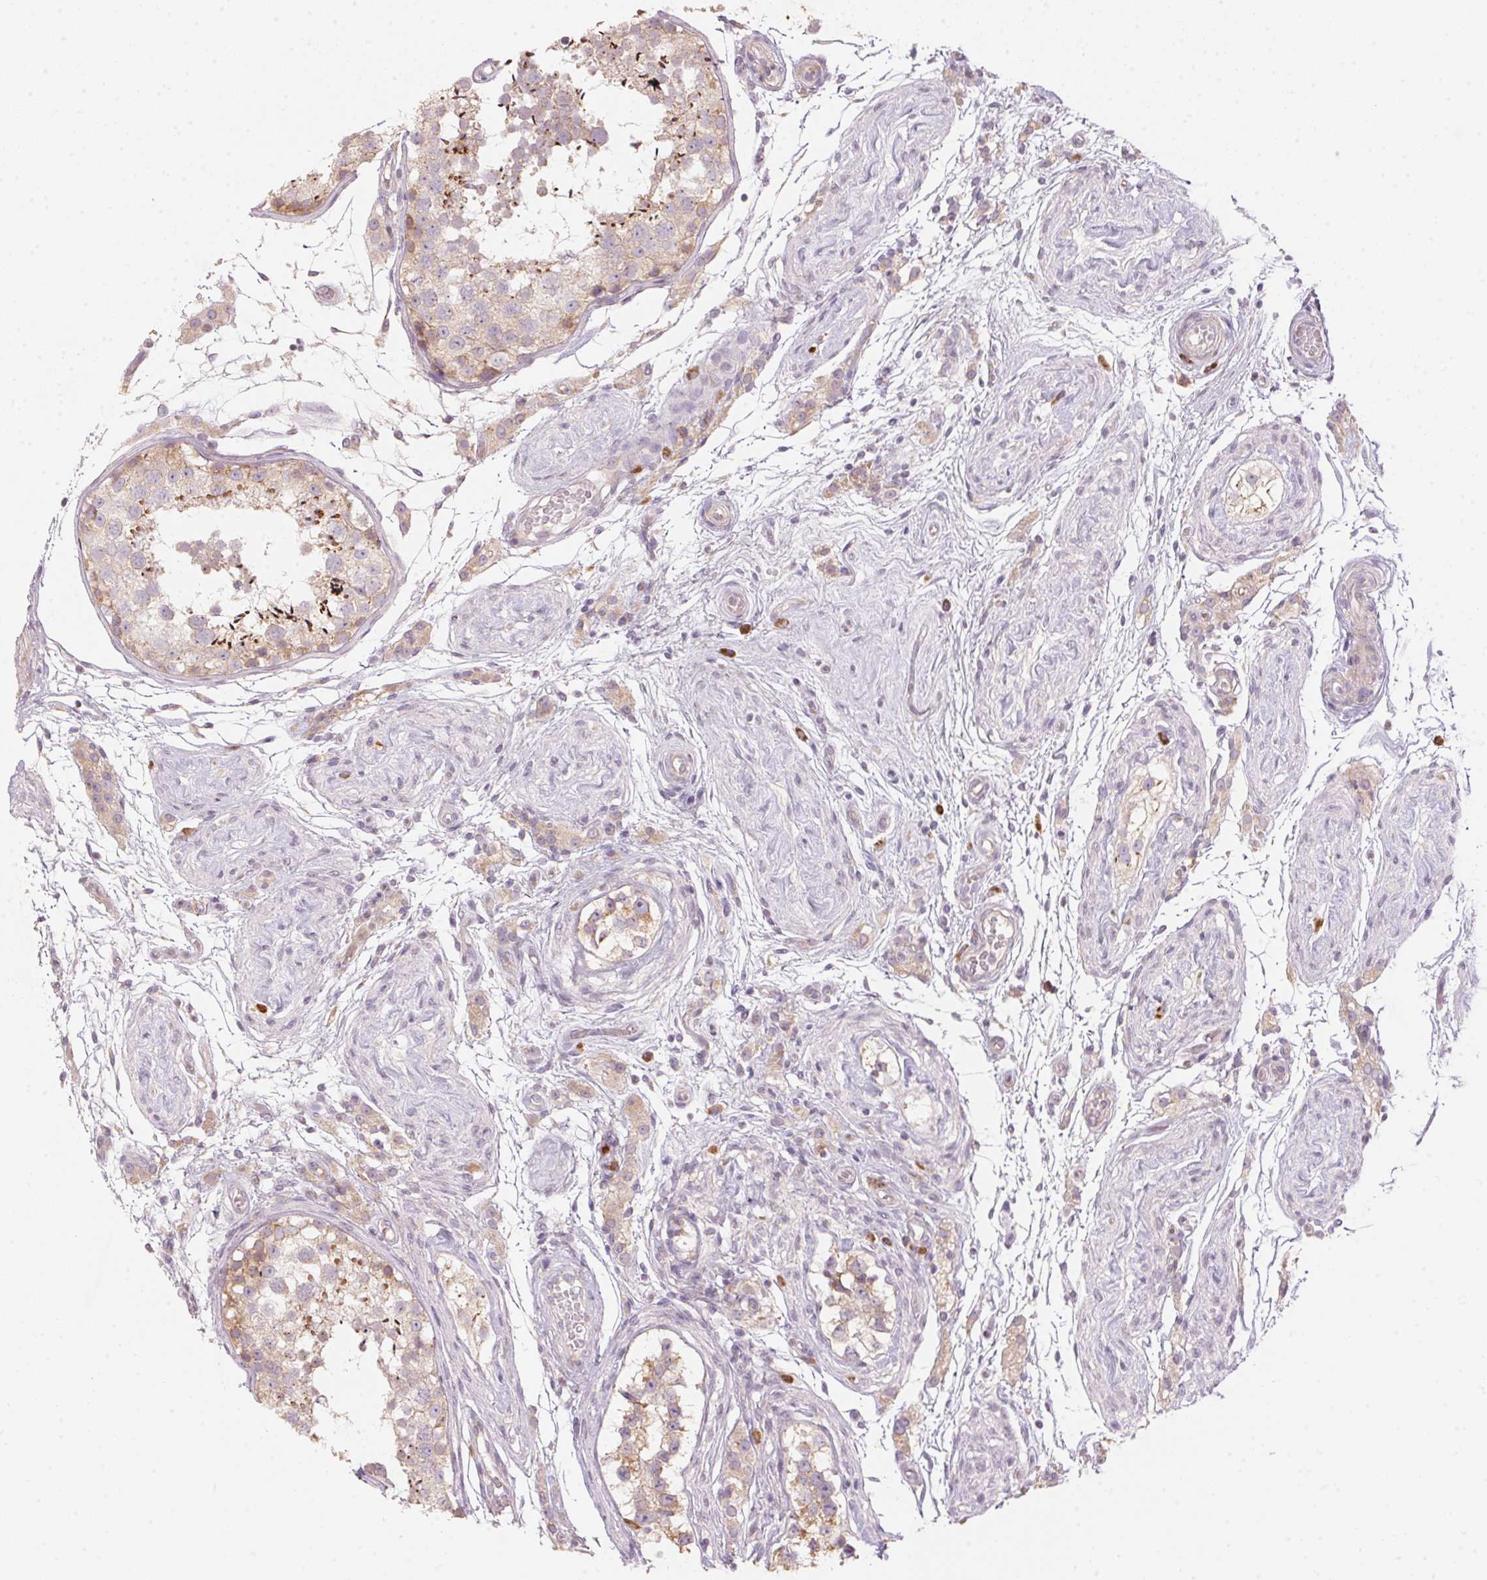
{"staining": {"intensity": "weak", "quantity": "<25%", "location": "cytoplasmic/membranous"}, "tissue": "testis", "cell_type": "Cells in seminiferous ducts", "image_type": "normal", "snomed": [{"axis": "morphology", "description": "Normal tissue, NOS"}, {"axis": "morphology", "description": "Seminoma, NOS"}, {"axis": "topography", "description": "Testis"}], "caption": "Immunohistochemistry of normal testis displays no staining in cells in seminiferous ducts. The staining is performed using DAB (3,3'-diaminobenzidine) brown chromogen with nuclei counter-stained in using hematoxylin.", "gene": "BLOC1S2", "patient": {"sex": "male", "age": 29}}